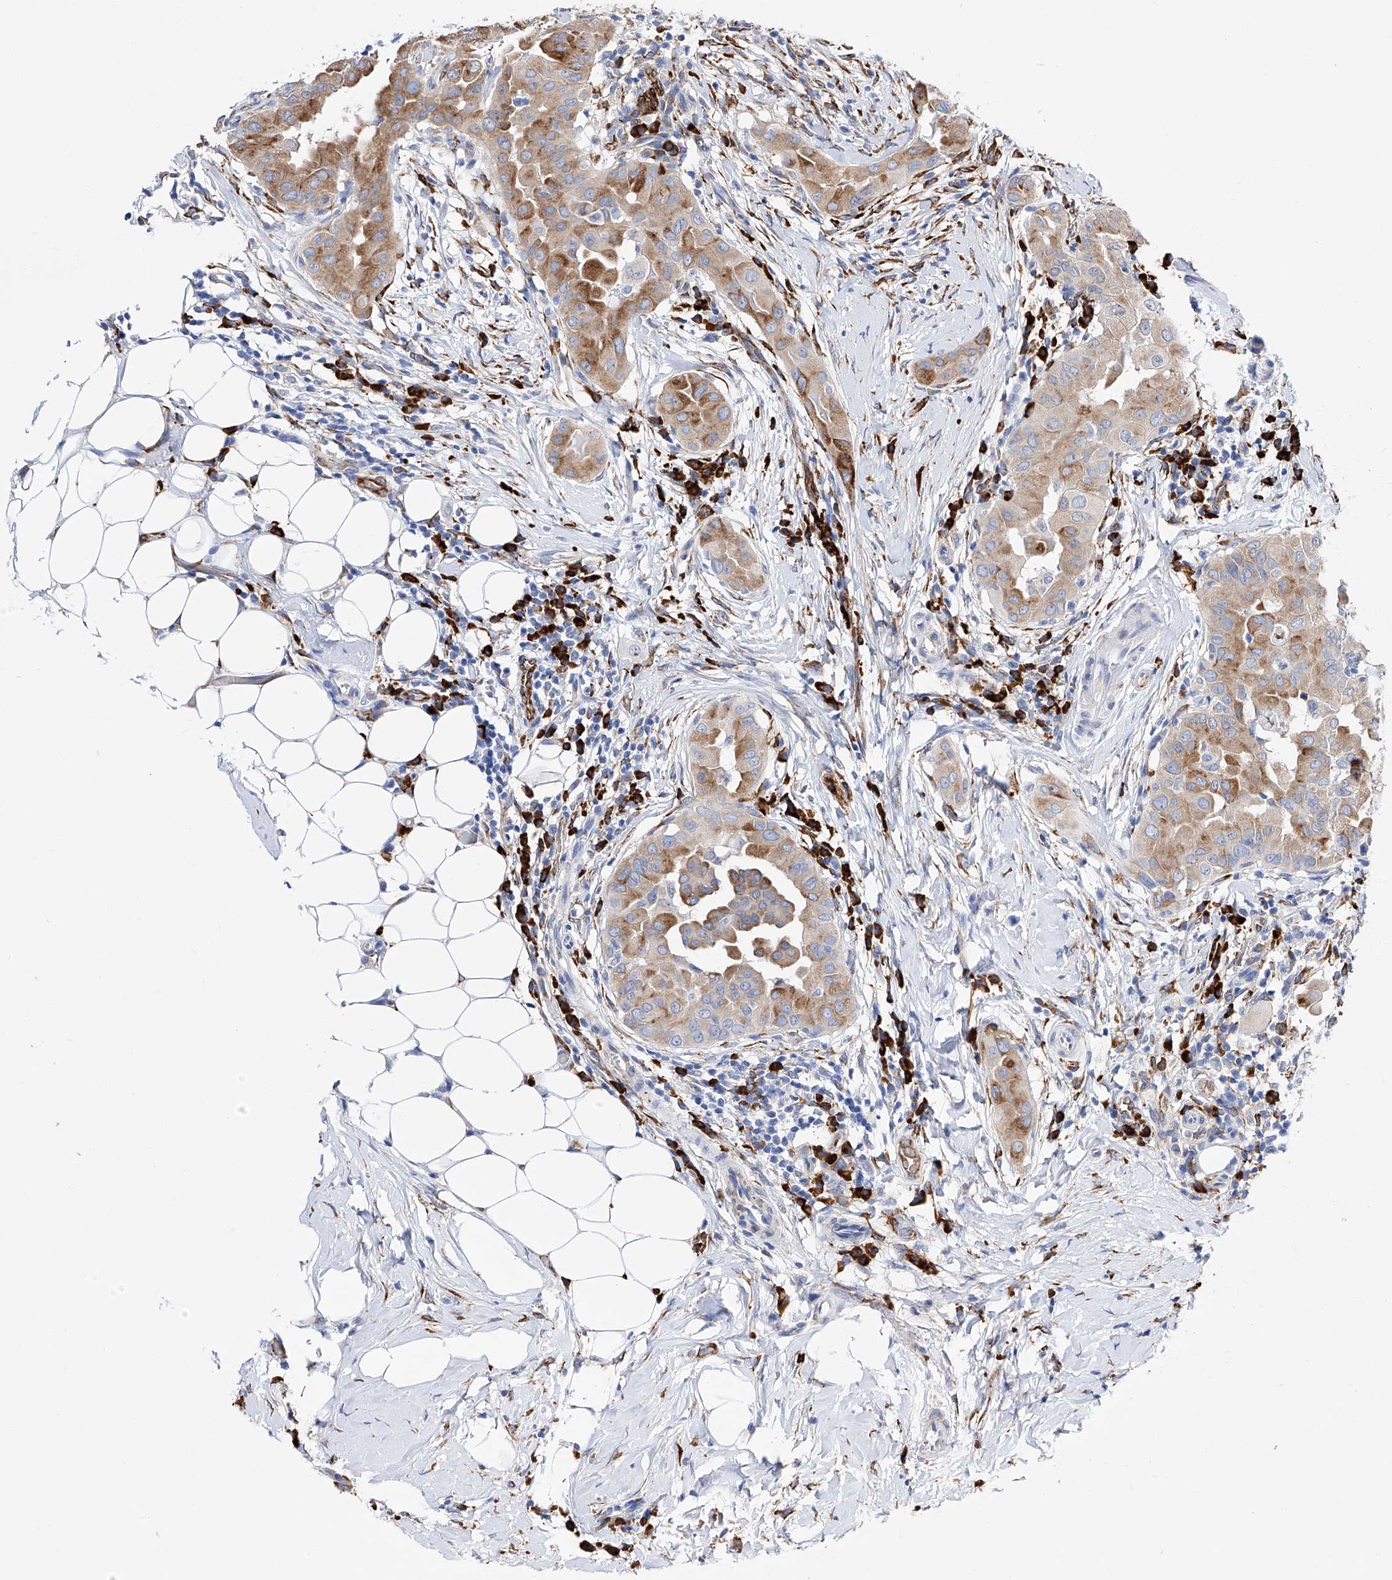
{"staining": {"intensity": "moderate", "quantity": ">75%", "location": "cytoplasmic/membranous"}, "tissue": "thyroid cancer", "cell_type": "Tumor cells", "image_type": "cancer", "snomed": [{"axis": "morphology", "description": "Papillary adenocarcinoma, NOS"}, {"axis": "topography", "description": "Thyroid gland"}], "caption": "A brown stain highlights moderate cytoplasmic/membranous staining of a protein in human thyroid cancer (papillary adenocarcinoma) tumor cells.", "gene": "PDIA5", "patient": {"sex": "male", "age": 33}}